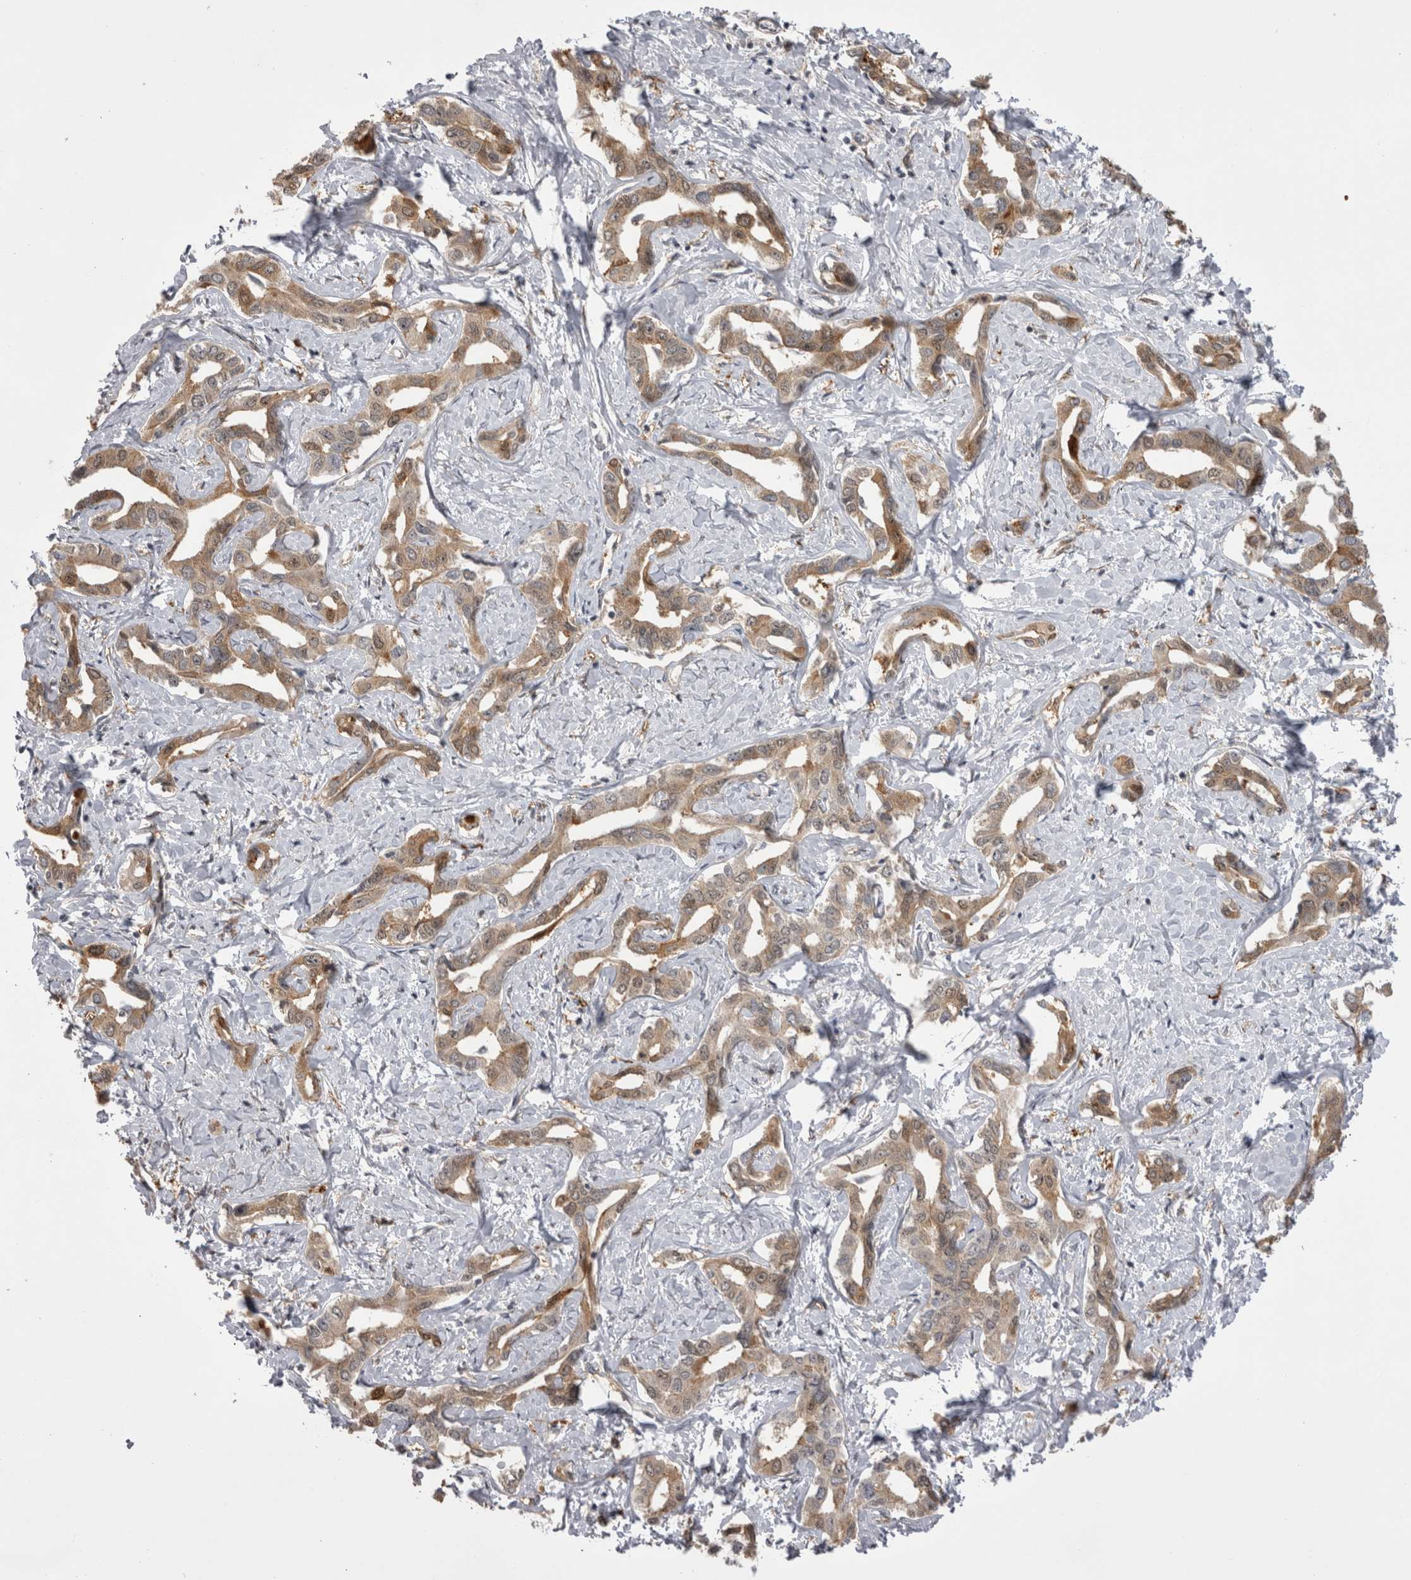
{"staining": {"intensity": "moderate", "quantity": ">75%", "location": "cytoplasmic/membranous"}, "tissue": "liver cancer", "cell_type": "Tumor cells", "image_type": "cancer", "snomed": [{"axis": "morphology", "description": "Cholangiocarcinoma"}, {"axis": "topography", "description": "Liver"}], "caption": "Immunohistochemical staining of liver cancer exhibits medium levels of moderate cytoplasmic/membranous positivity in about >75% of tumor cells.", "gene": "CHIC2", "patient": {"sex": "male", "age": 59}}